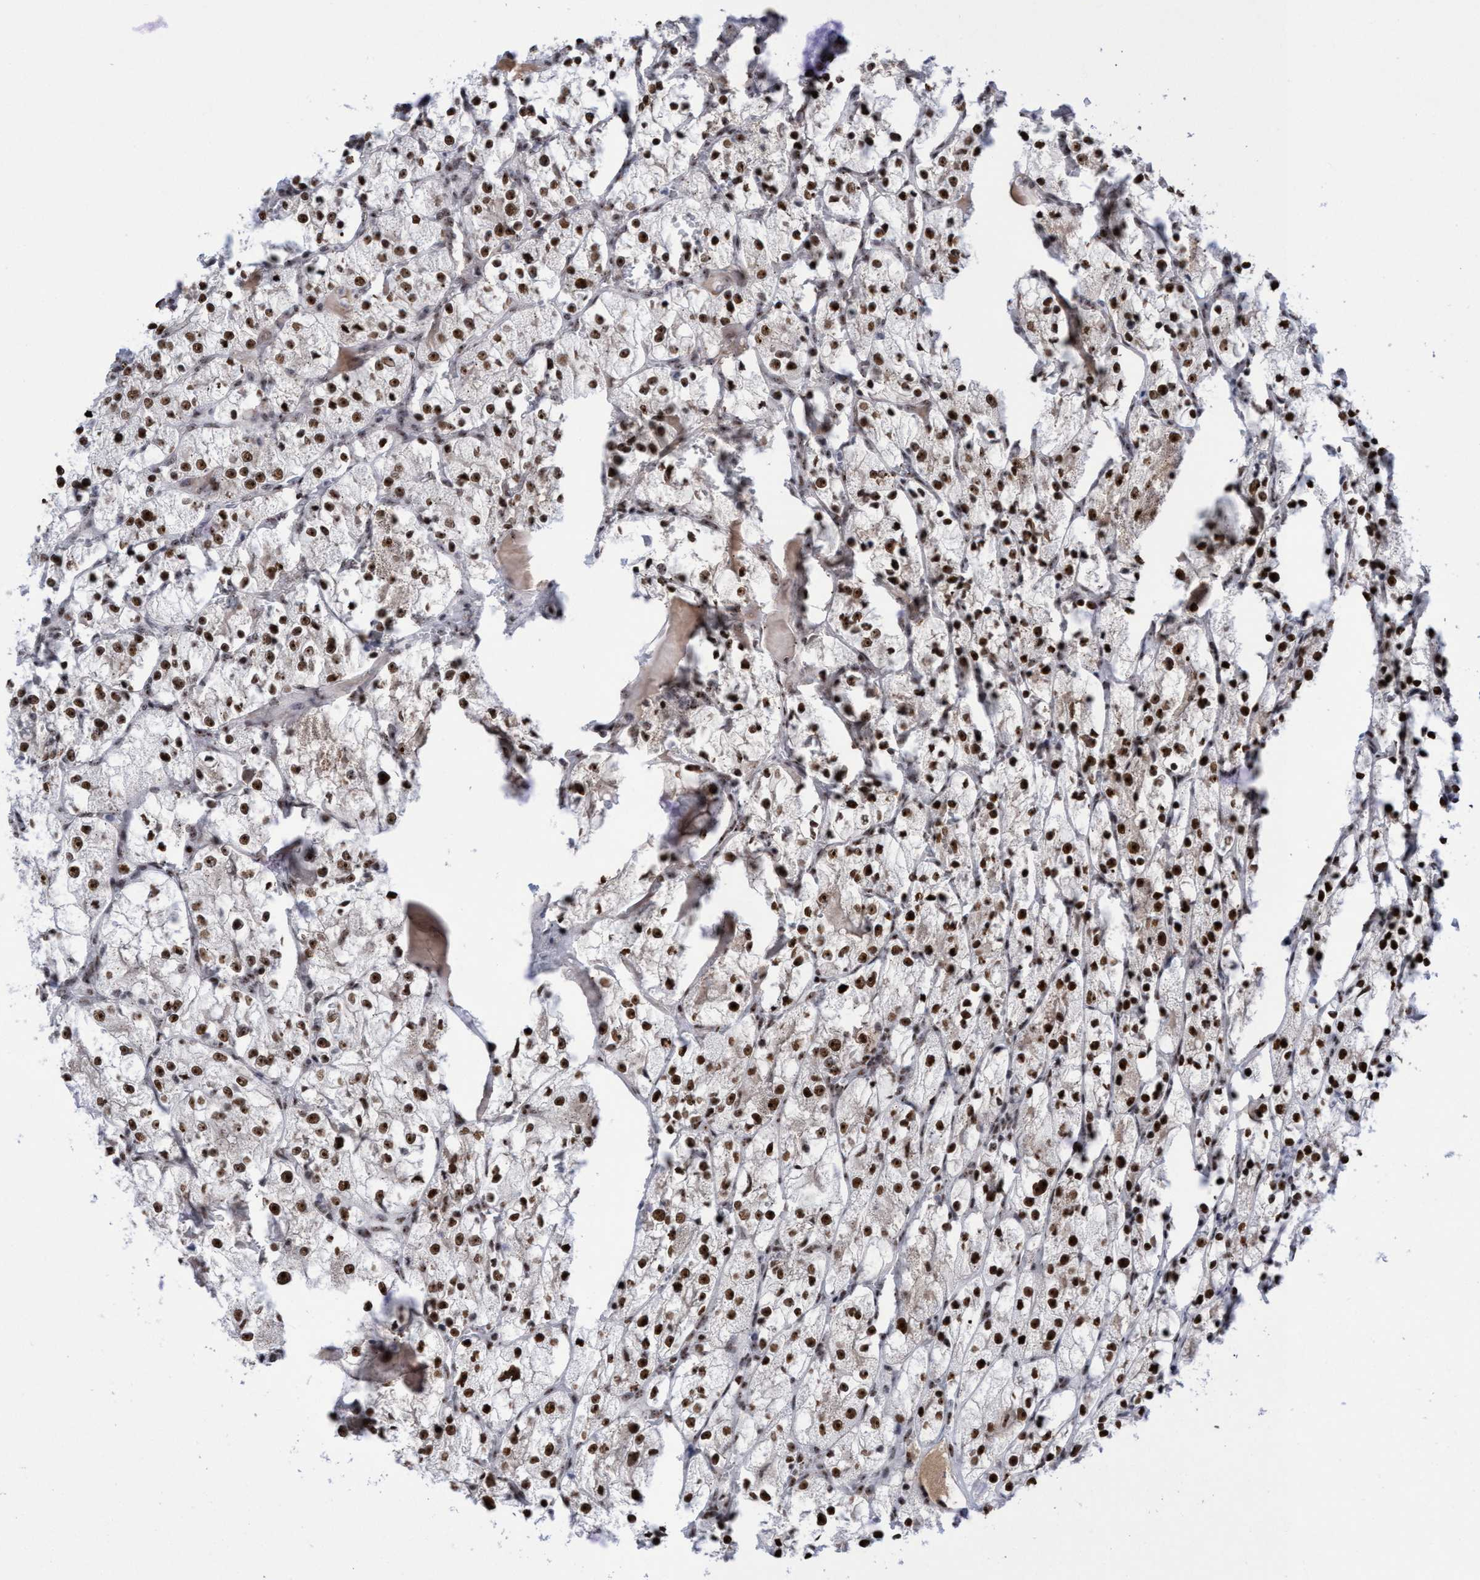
{"staining": {"intensity": "strong", "quantity": ">75%", "location": "nuclear"}, "tissue": "renal cancer", "cell_type": "Tumor cells", "image_type": "cancer", "snomed": [{"axis": "morphology", "description": "Adenocarcinoma, NOS"}, {"axis": "topography", "description": "Kidney"}], "caption": "A micrograph showing strong nuclear staining in about >75% of tumor cells in adenocarcinoma (renal), as visualized by brown immunohistochemical staining.", "gene": "EFCAB10", "patient": {"sex": "female", "age": 69}}